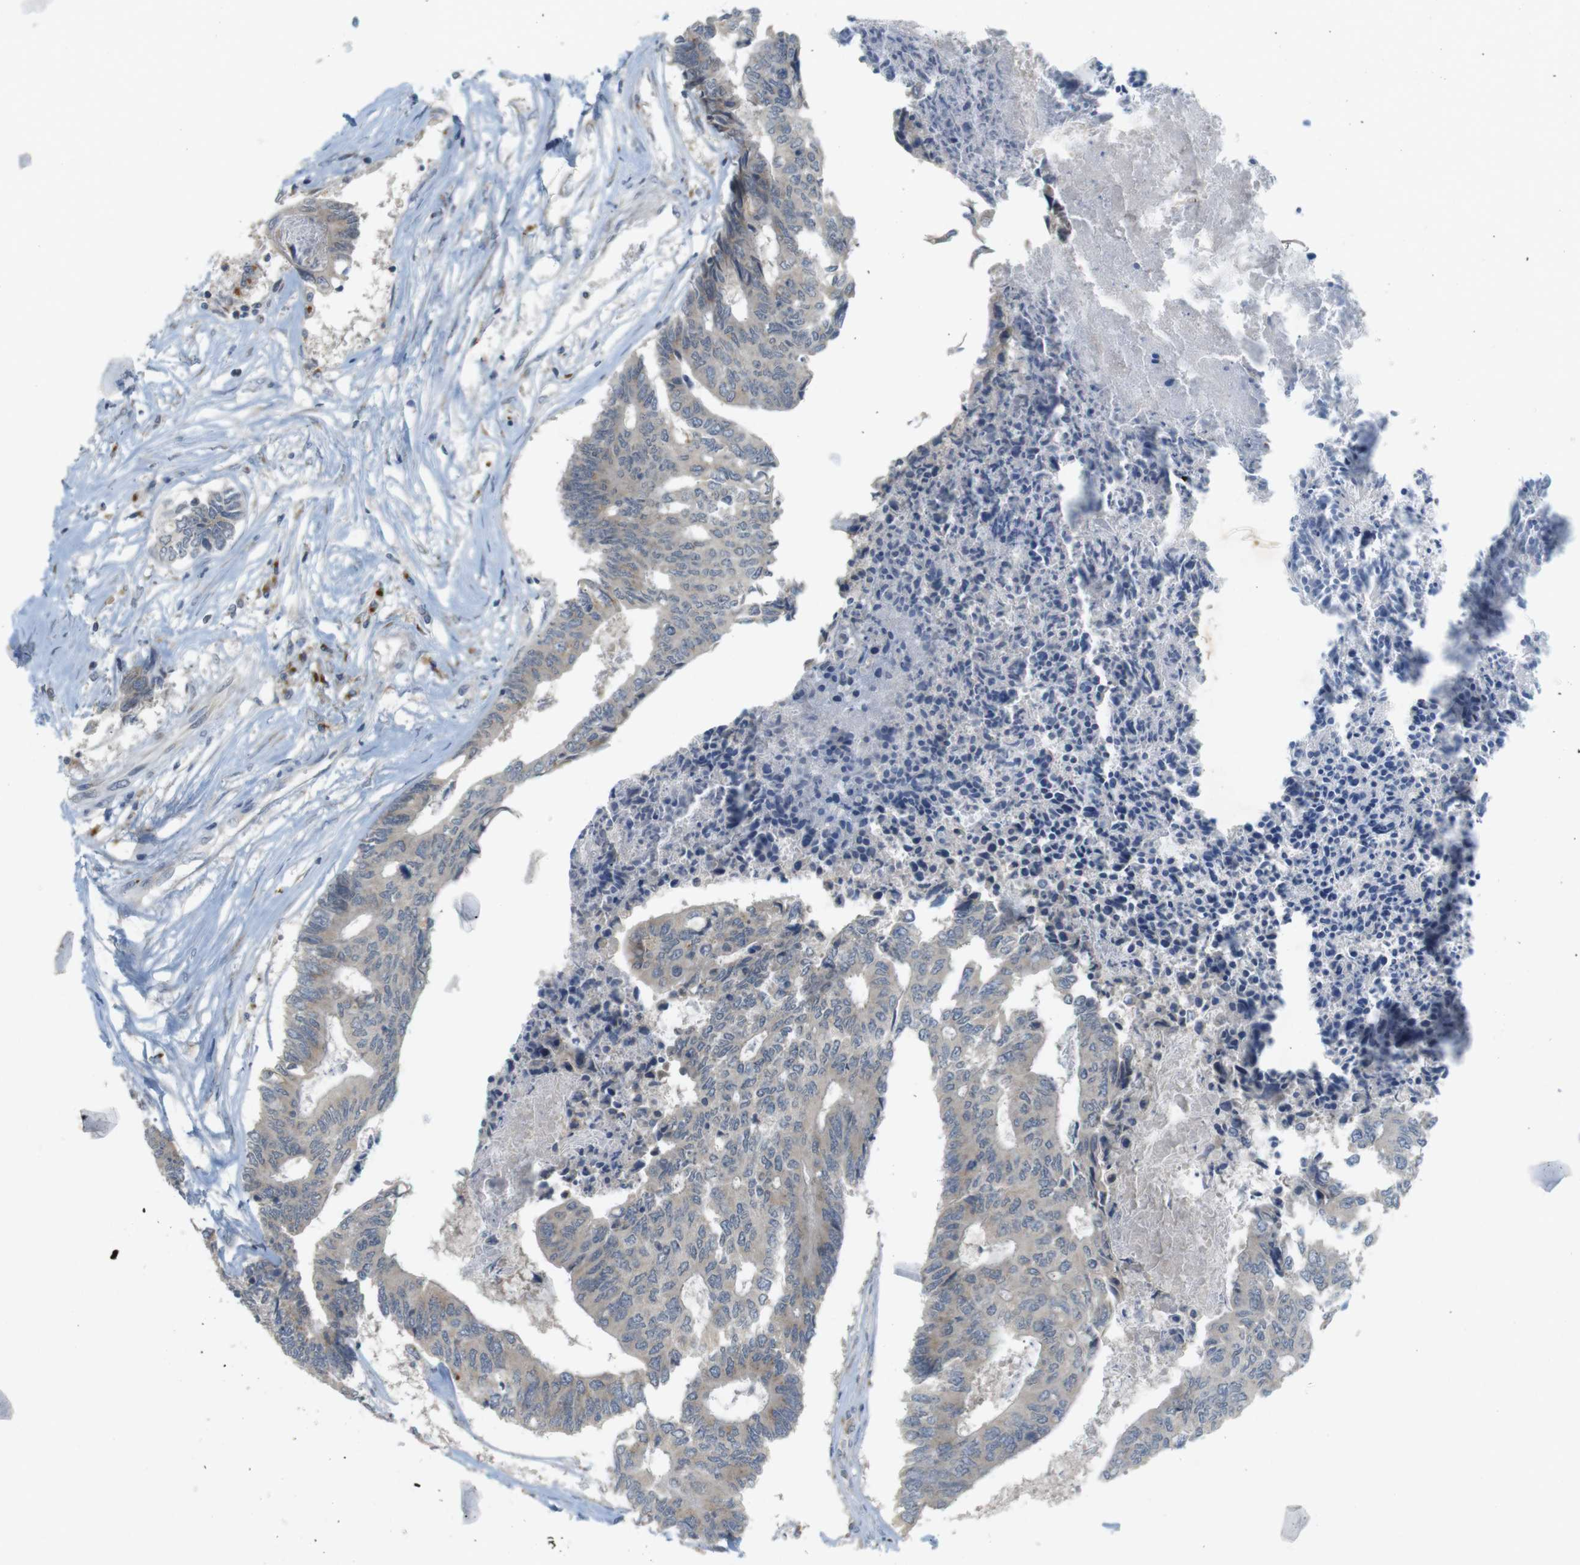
{"staining": {"intensity": "weak", "quantity": "<25%", "location": "cytoplasmic/membranous"}, "tissue": "colorectal cancer", "cell_type": "Tumor cells", "image_type": "cancer", "snomed": [{"axis": "morphology", "description": "Adenocarcinoma, NOS"}, {"axis": "topography", "description": "Rectum"}], "caption": "The micrograph exhibits no staining of tumor cells in adenocarcinoma (colorectal).", "gene": "YIPF3", "patient": {"sex": "male", "age": 63}}